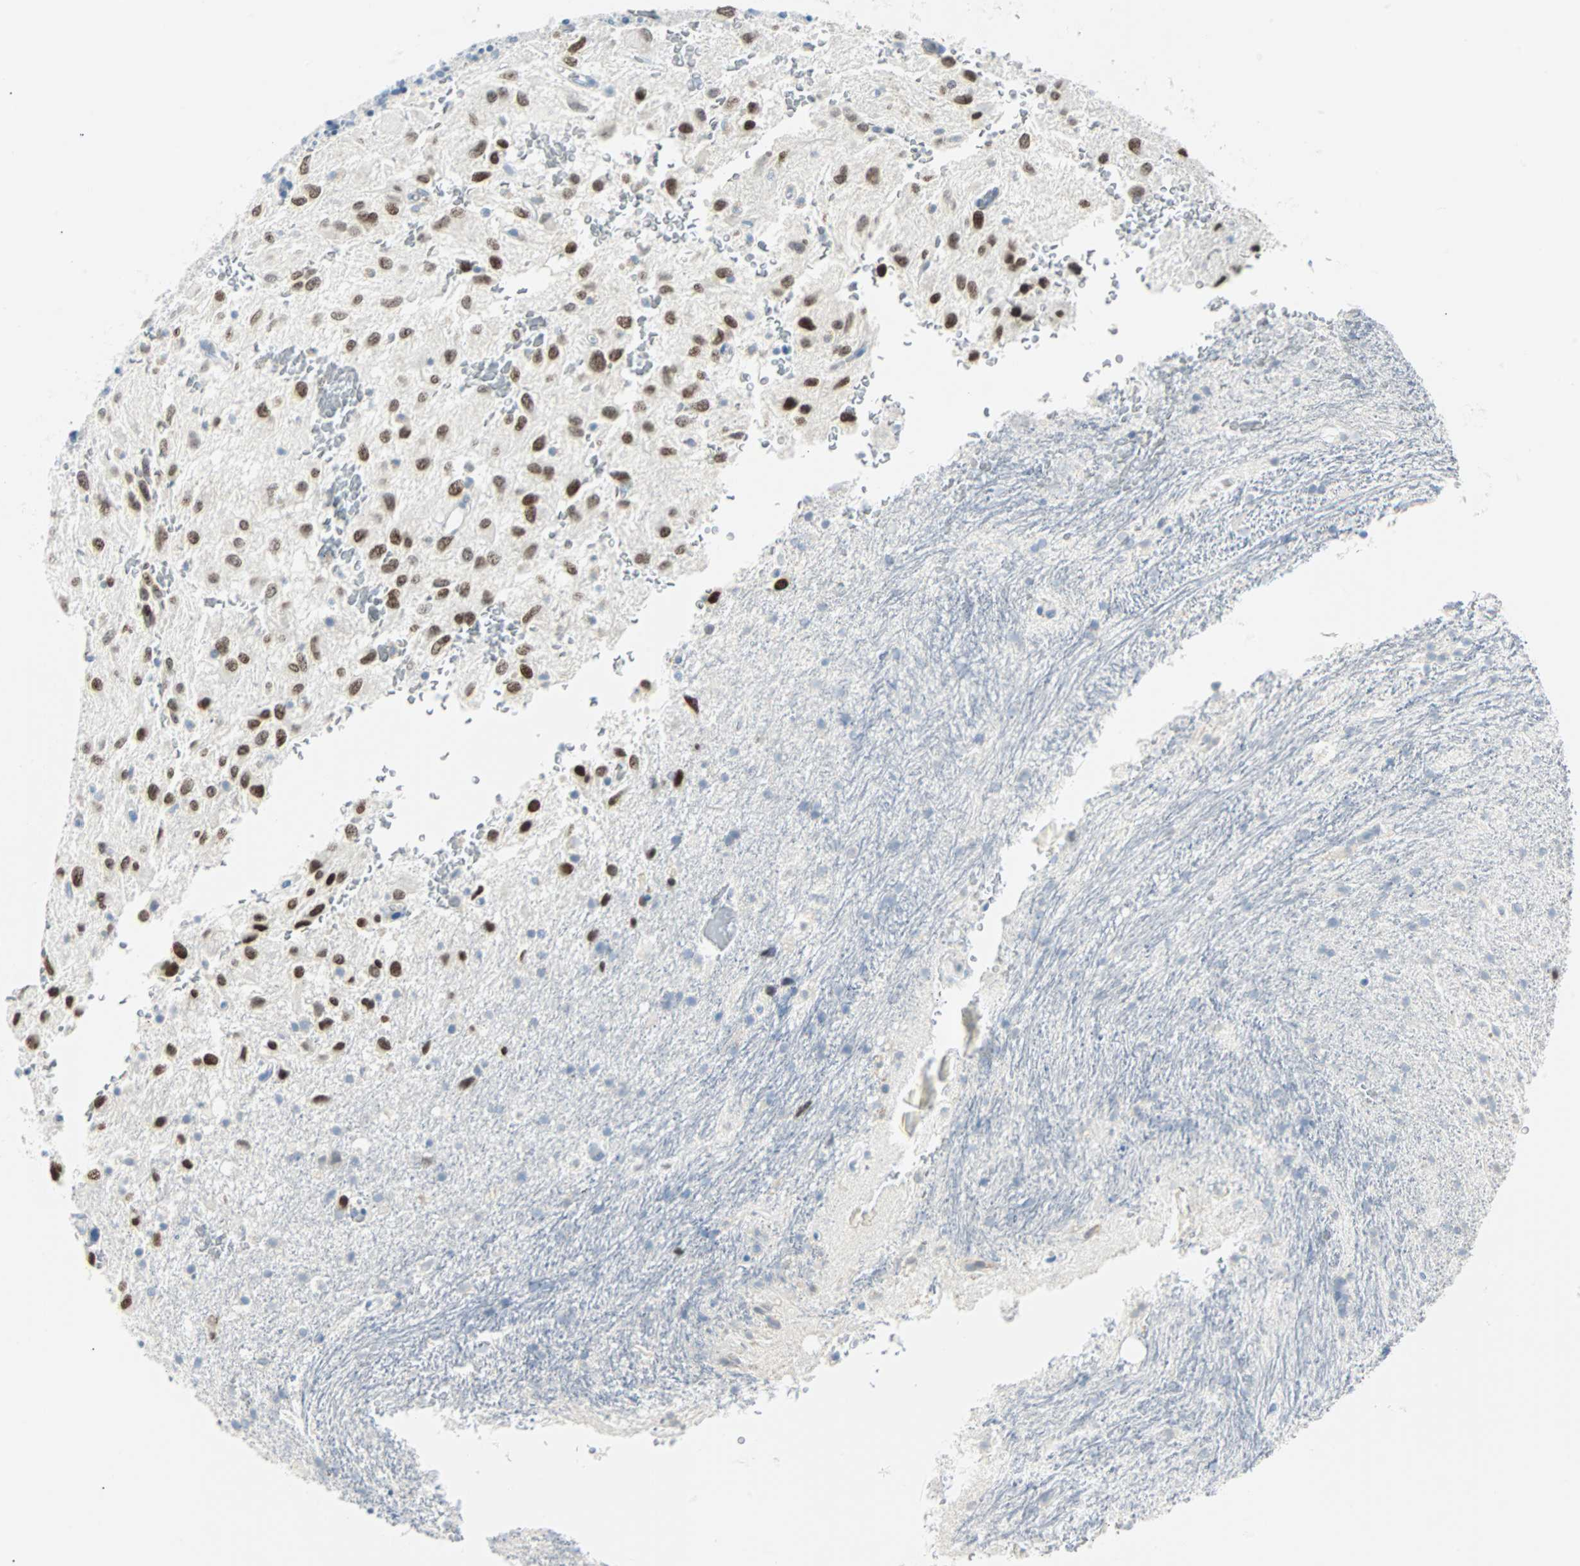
{"staining": {"intensity": "strong", "quantity": ">75%", "location": "nuclear"}, "tissue": "glioma", "cell_type": "Tumor cells", "image_type": "cancer", "snomed": [{"axis": "morphology", "description": "Glioma, malignant, Low grade"}, {"axis": "topography", "description": "Brain"}], "caption": "Brown immunohistochemical staining in human glioma demonstrates strong nuclear positivity in approximately >75% of tumor cells.", "gene": "IL33", "patient": {"sex": "male", "age": 77}}